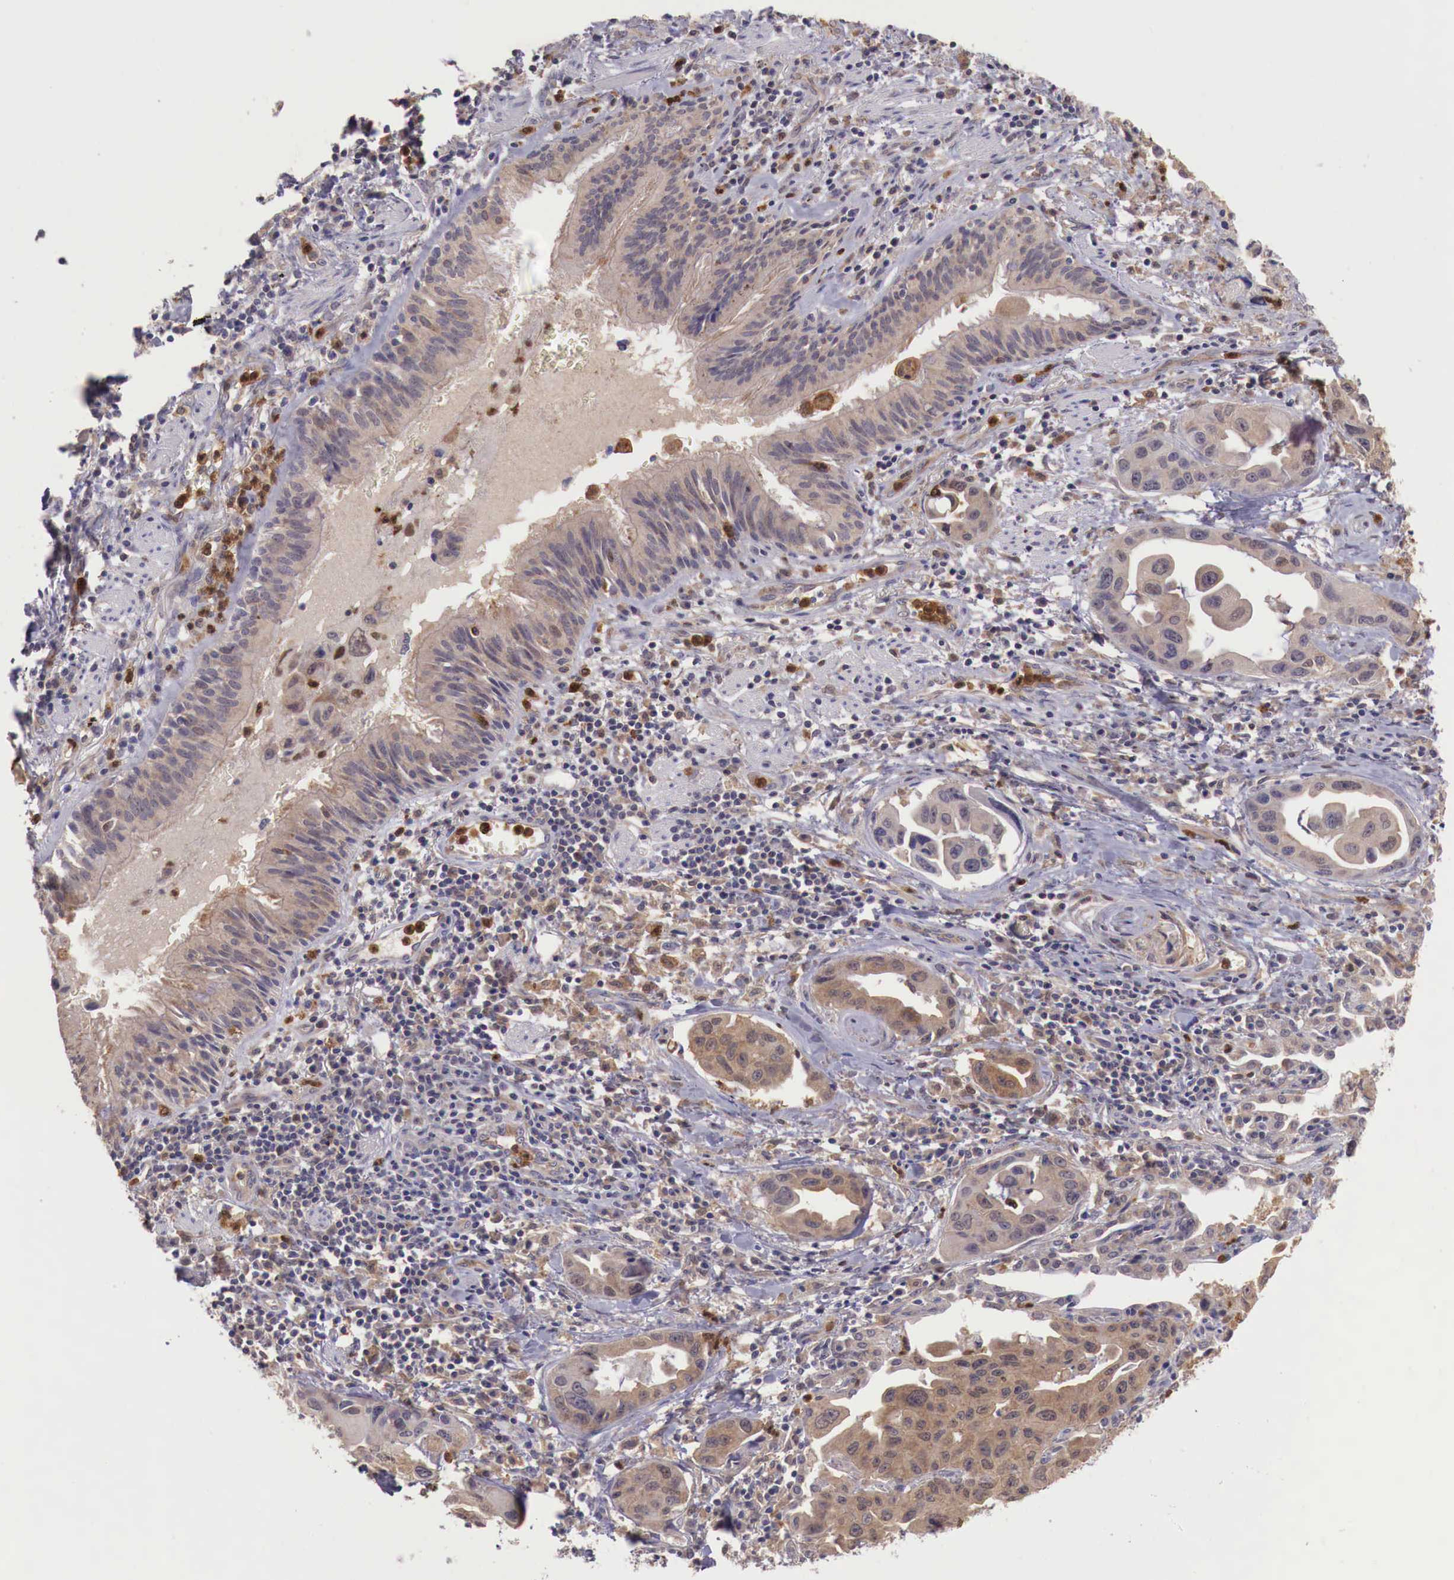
{"staining": {"intensity": "moderate", "quantity": ">75%", "location": "cytoplasmic/membranous"}, "tissue": "lung cancer", "cell_type": "Tumor cells", "image_type": "cancer", "snomed": [{"axis": "morphology", "description": "Adenocarcinoma, NOS"}, {"axis": "topography", "description": "Lung"}], "caption": "Immunohistochemical staining of human adenocarcinoma (lung) exhibits medium levels of moderate cytoplasmic/membranous expression in approximately >75% of tumor cells.", "gene": "GAB2", "patient": {"sex": "male", "age": 64}}